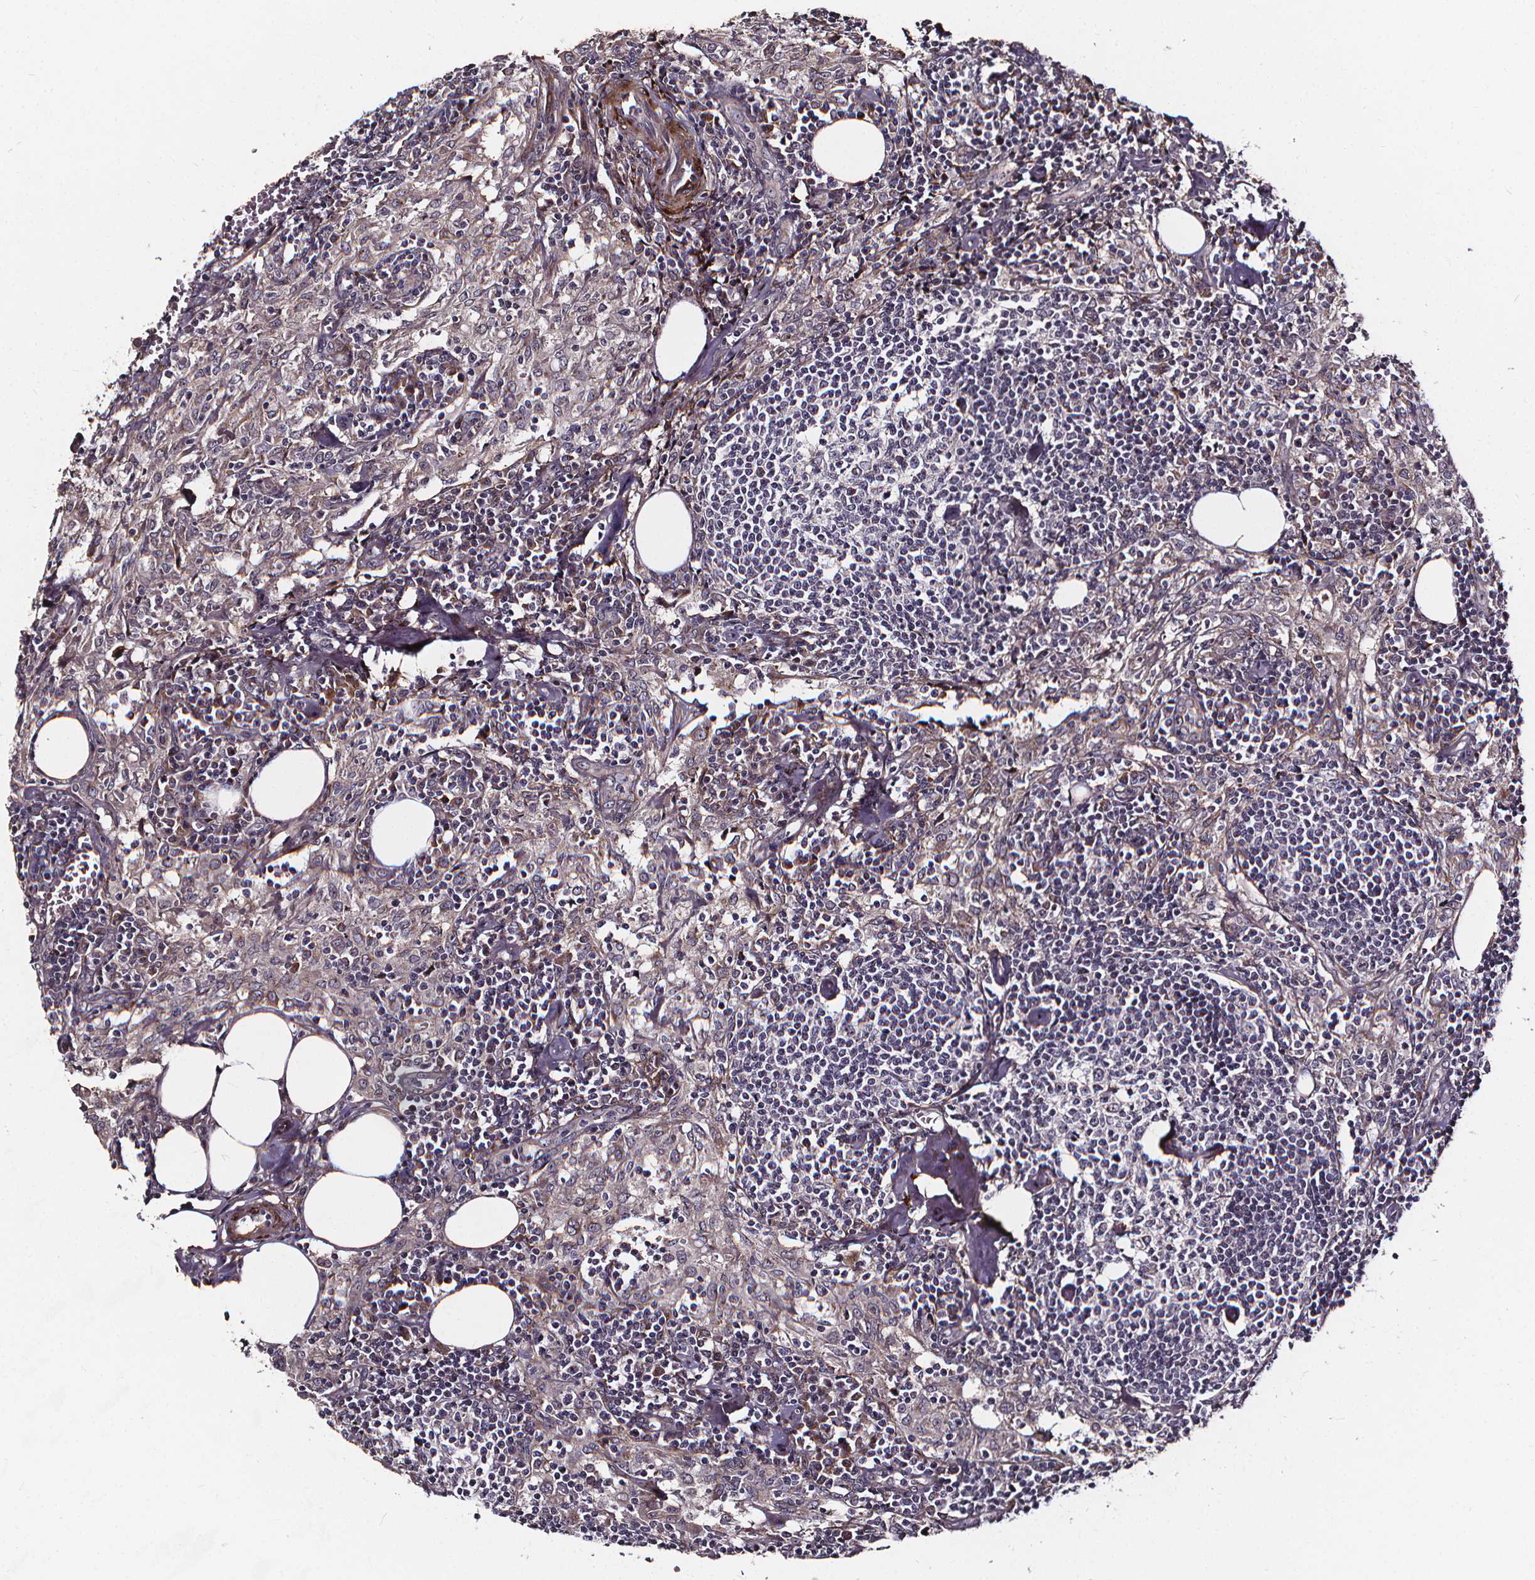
{"staining": {"intensity": "negative", "quantity": "none", "location": "none"}, "tissue": "lymph node", "cell_type": "Germinal center cells", "image_type": "normal", "snomed": [{"axis": "morphology", "description": "Normal tissue, NOS"}, {"axis": "topography", "description": "Lymph node"}], "caption": "High power microscopy micrograph of an immunohistochemistry image of benign lymph node, revealing no significant positivity in germinal center cells. (Brightfield microscopy of DAB IHC at high magnification).", "gene": "AEBP1", "patient": {"sex": "male", "age": 55}}